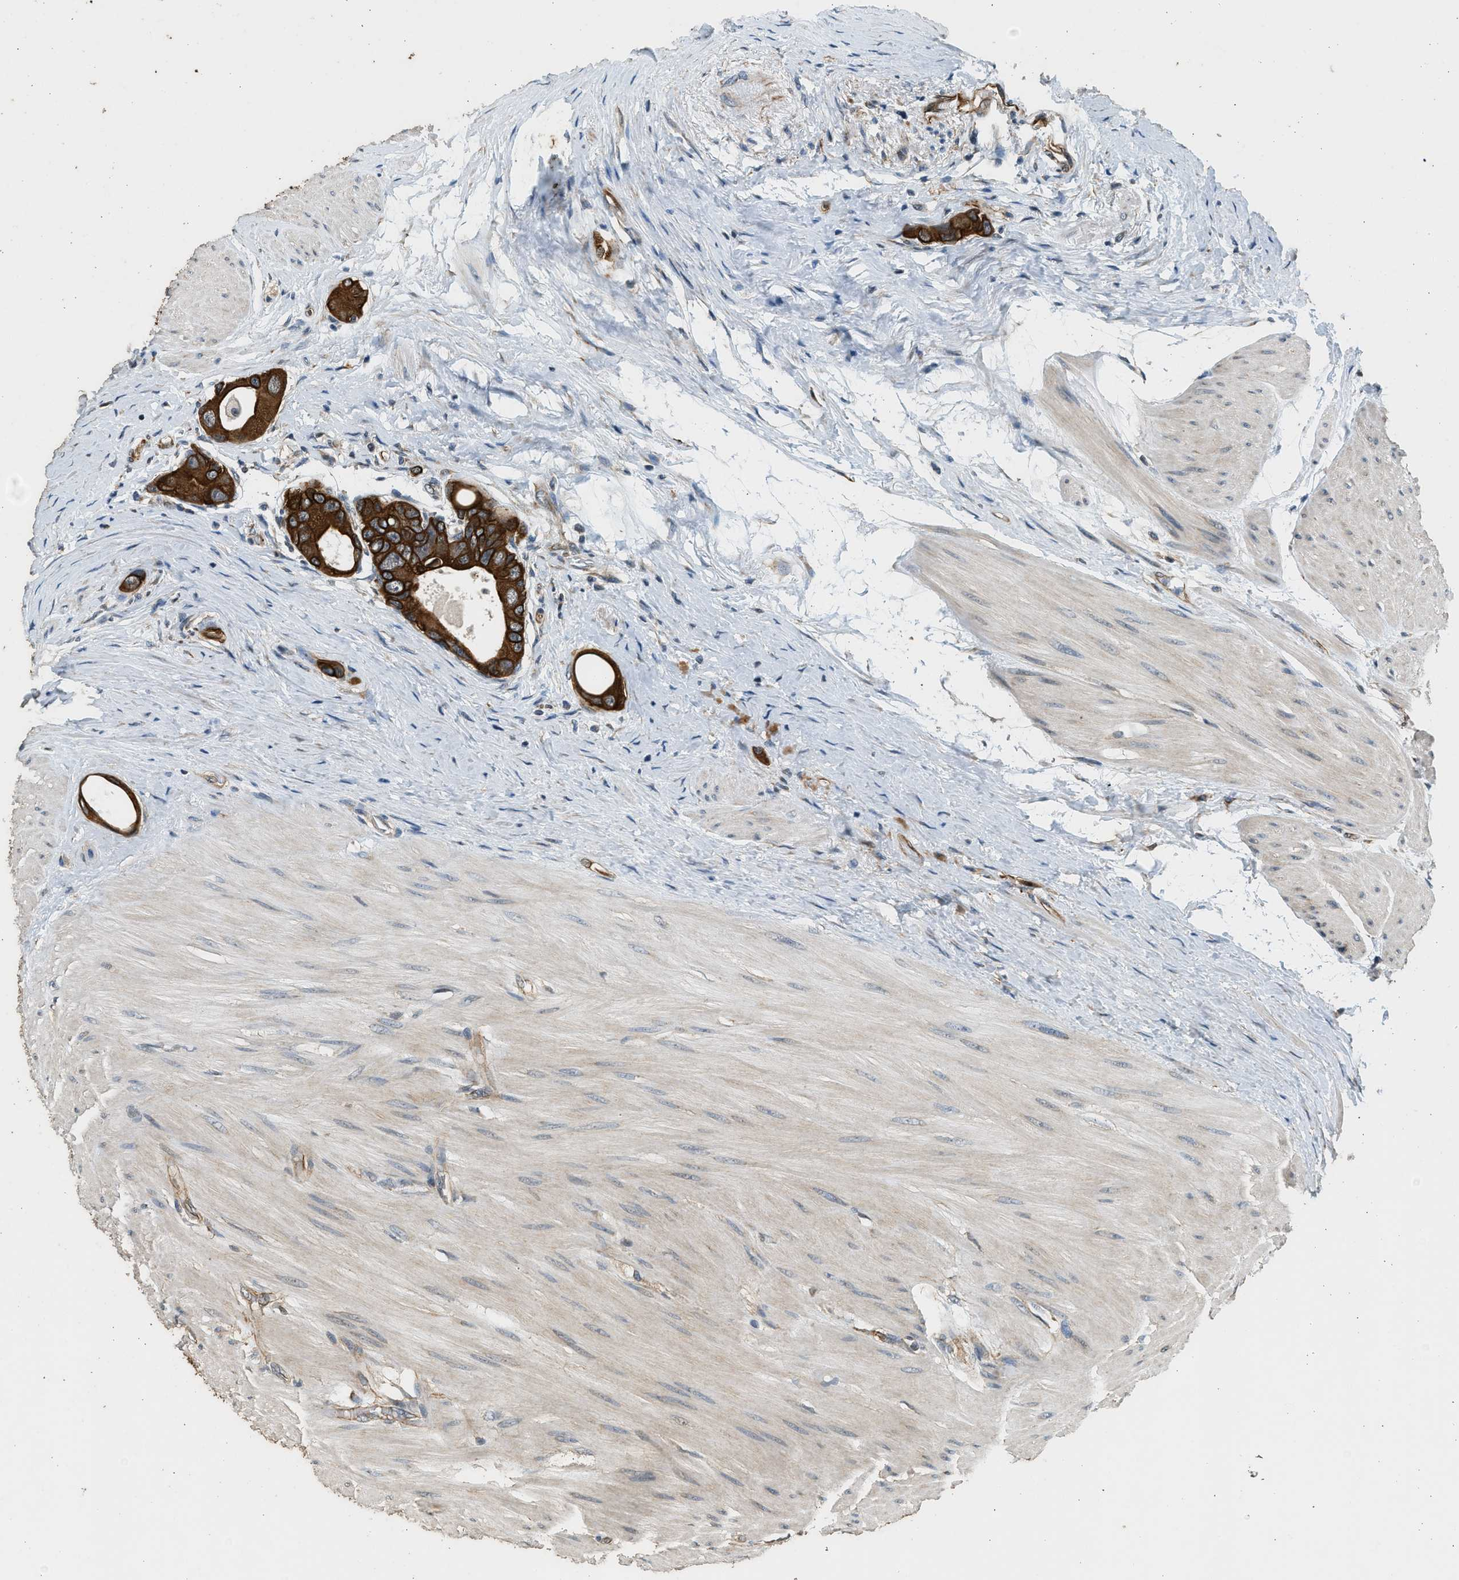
{"staining": {"intensity": "strong", "quantity": ">75%", "location": "cytoplasmic/membranous"}, "tissue": "colorectal cancer", "cell_type": "Tumor cells", "image_type": "cancer", "snomed": [{"axis": "morphology", "description": "Adenocarcinoma, NOS"}, {"axis": "topography", "description": "Rectum"}], "caption": "DAB (3,3'-diaminobenzidine) immunohistochemical staining of human colorectal adenocarcinoma reveals strong cytoplasmic/membranous protein positivity in about >75% of tumor cells. The protein of interest is shown in brown color, while the nuclei are stained blue.", "gene": "PCLO", "patient": {"sex": "male", "age": 51}}